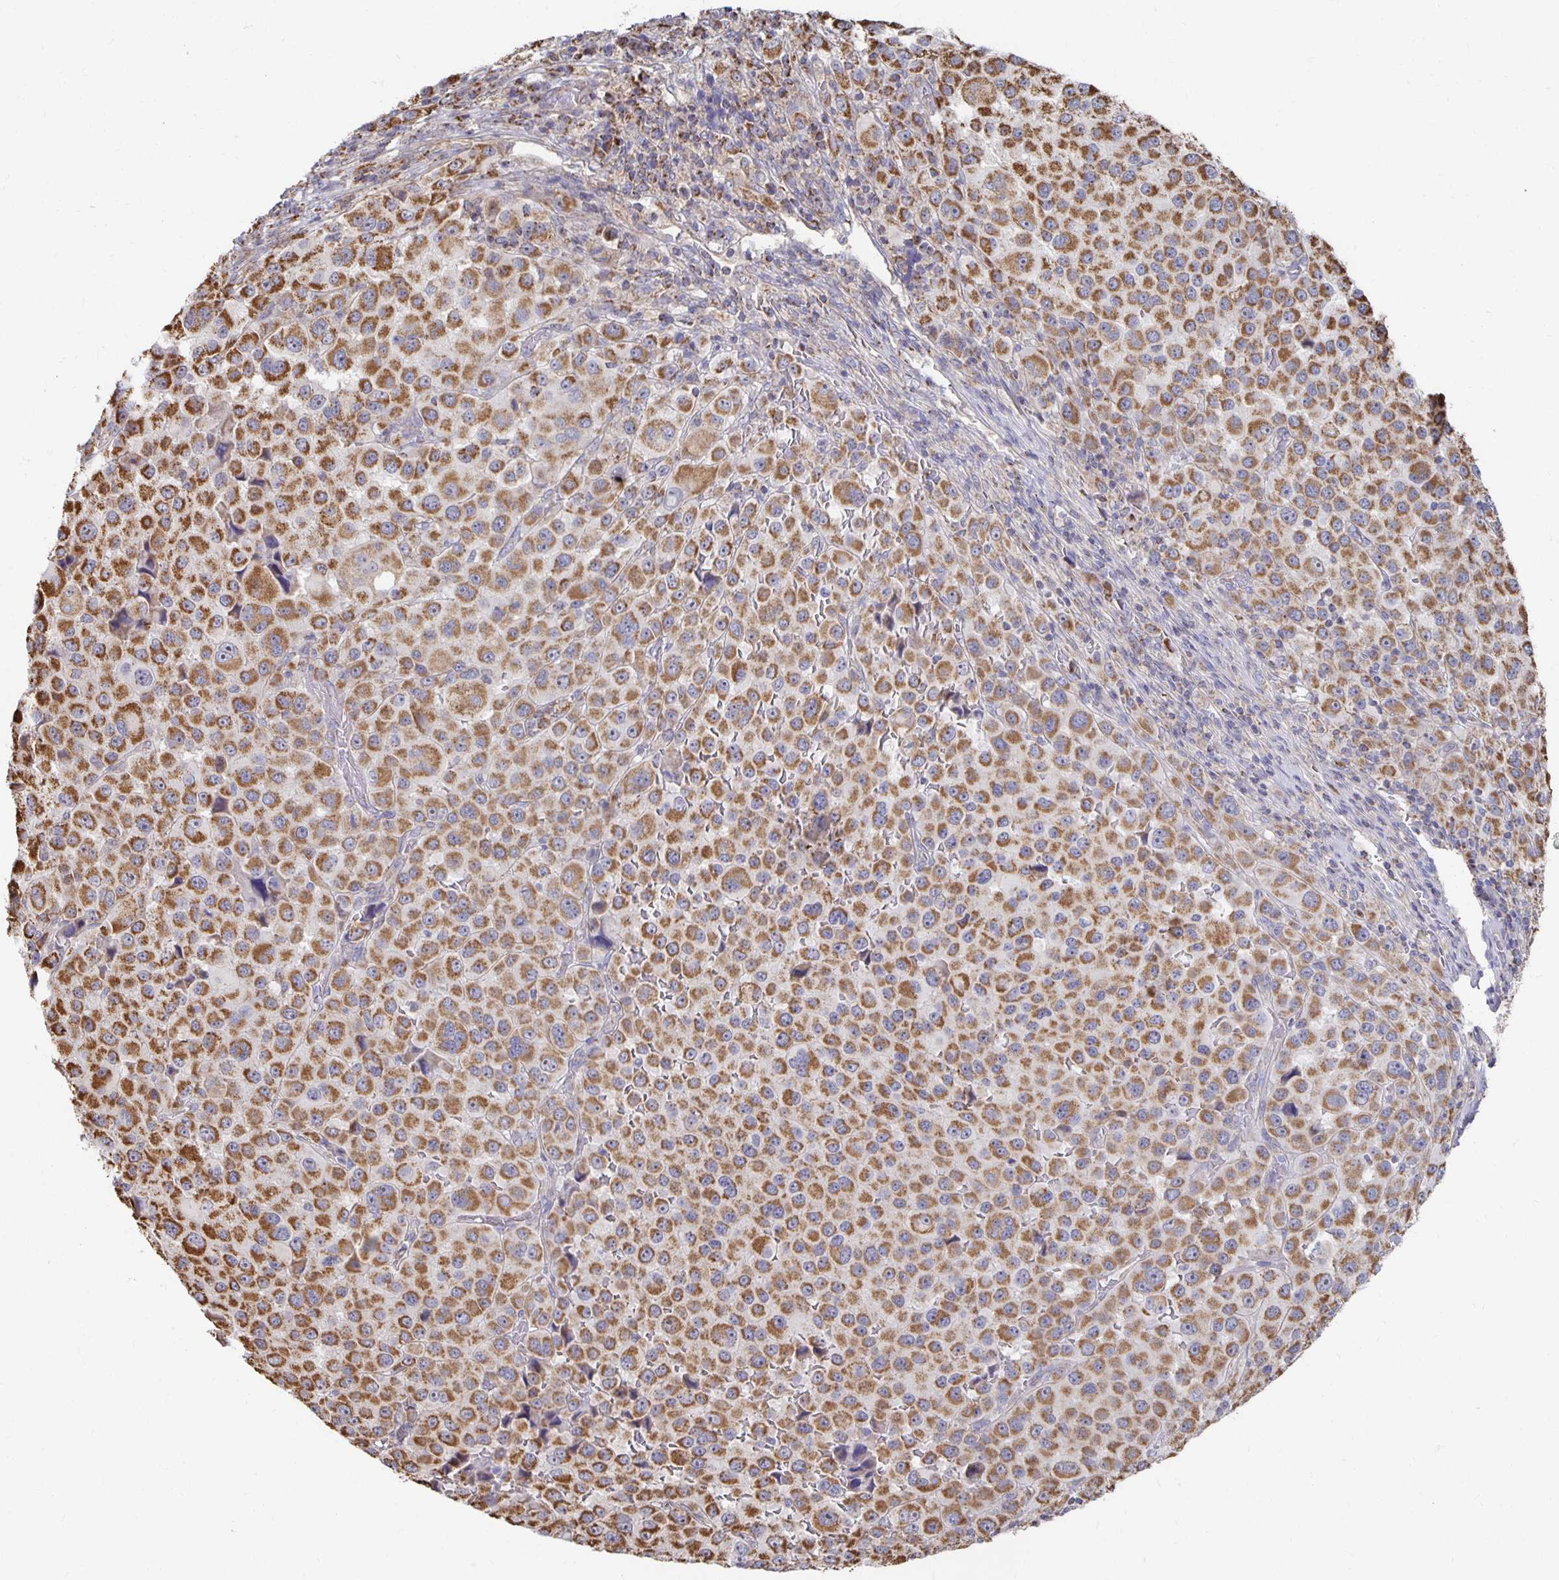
{"staining": {"intensity": "moderate", "quantity": ">75%", "location": "cytoplasmic/membranous"}, "tissue": "melanoma", "cell_type": "Tumor cells", "image_type": "cancer", "snomed": [{"axis": "morphology", "description": "Malignant melanoma, Metastatic site"}, {"axis": "topography", "description": "Lymph node"}], "caption": "This is an image of immunohistochemistry (IHC) staining of malignant melanoma (metastatic site), which shows moderate staining in the cytoplasmic/membranous of tumor cells.", "gene": "NKX2-8", "patient": {"sex": "female", "age": 65}}